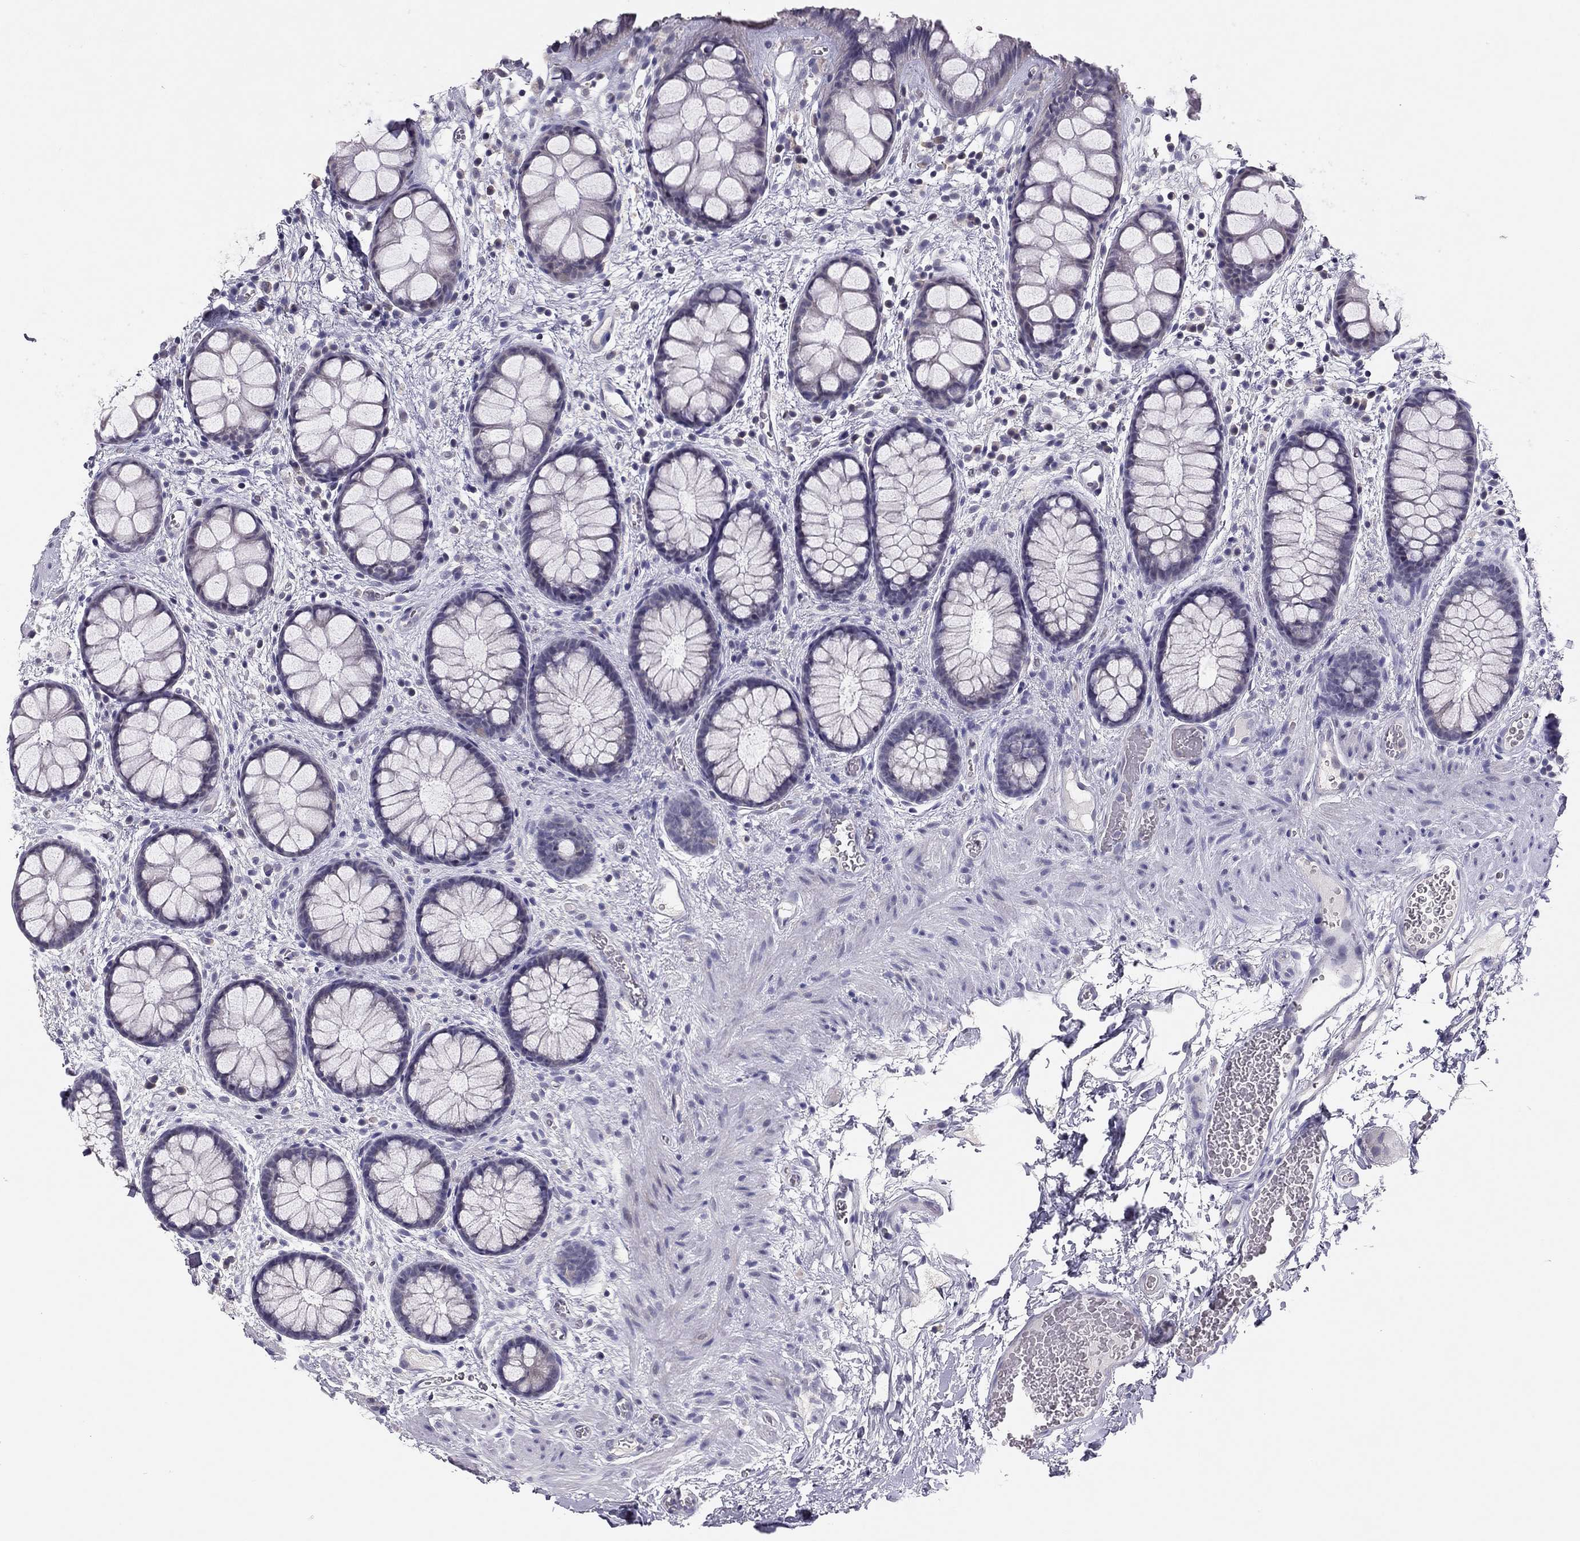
{"staining": {"intensity": "negative", "quantity": "none", "location": "none"}, "tissue": "rectum", "cell_type": "Glandular cells", "image_type": "normal", "snomed": [{"axis": "morphology", "description": "Normal tissue, NOS"}, {"axis": "topography", "description": "Rectum"}], "caption": "Immunohistochemistry (IHC) of unremarkable human rectum exhibits no positivity in glandular cells. (Stains: DAB immunohistochemistry with hematoxylin counter stain, Microscopy: brightfield microscopy at high magnification).", "gene": "ADORA2A", "patient": {"sex": "female", "age": 62}}